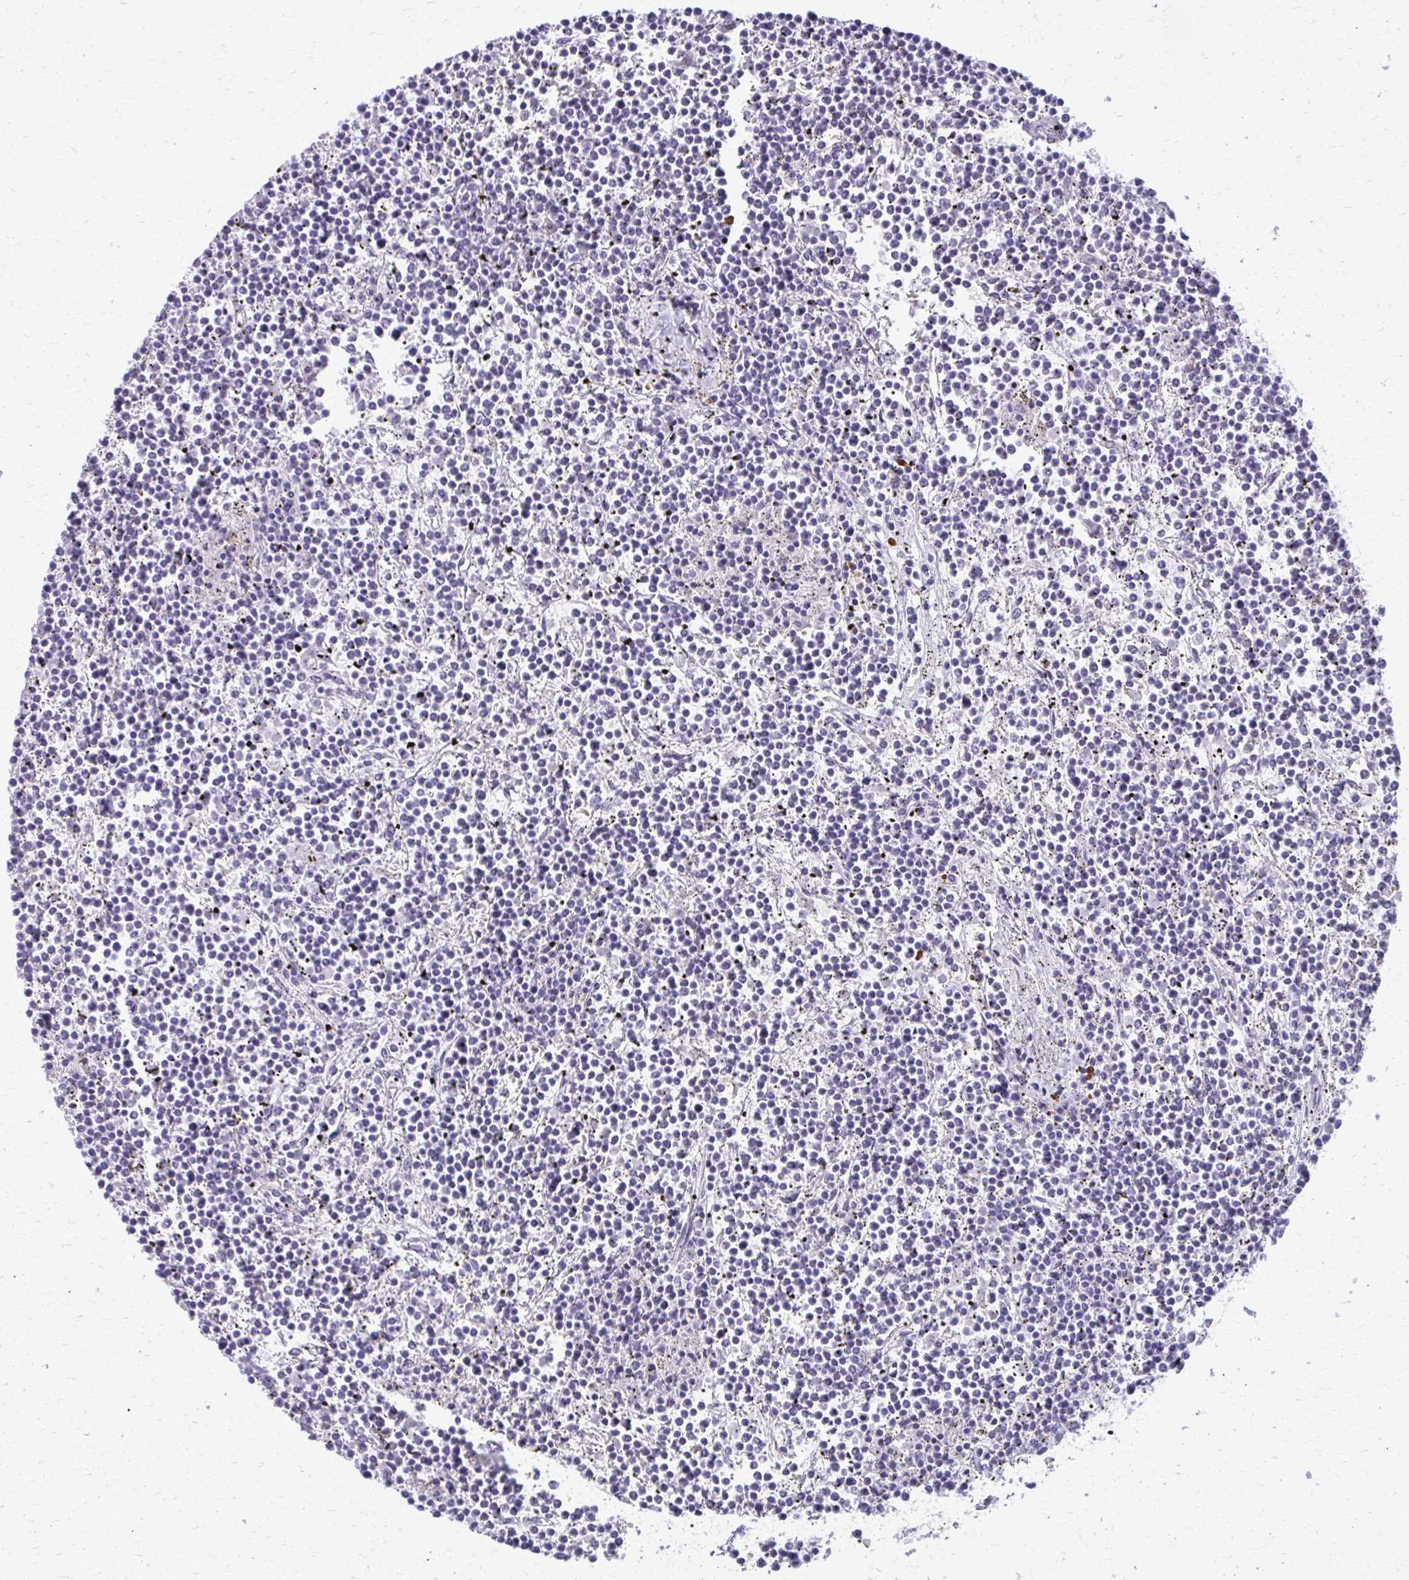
{"staining": {"intensity": "negative", "quantity": "none", "location": "none"}, "tissue": "lymphoma", "cell_type": "Tumor cells", "image_type": "cancer", "snomed": [{"axis": "morphology", "description": "Malignant lymphoma, non-Hodgkin's type, Low grade"}, {"axis": "topography", "description": "Spleen"}], "caption": "The immunohistochemistry (IHC) photomicrograph has no significant positivity in tumor cells of lymphoma tissue. Brightfield microscopy of immunohistochemistry stained with DAB (3,3'-diaminobenzidine) (brown) and hematoxylin (blue), captured at high magnification.", "gene": "ACSM2B", "patient": {"sex": "female", "age": 19}}